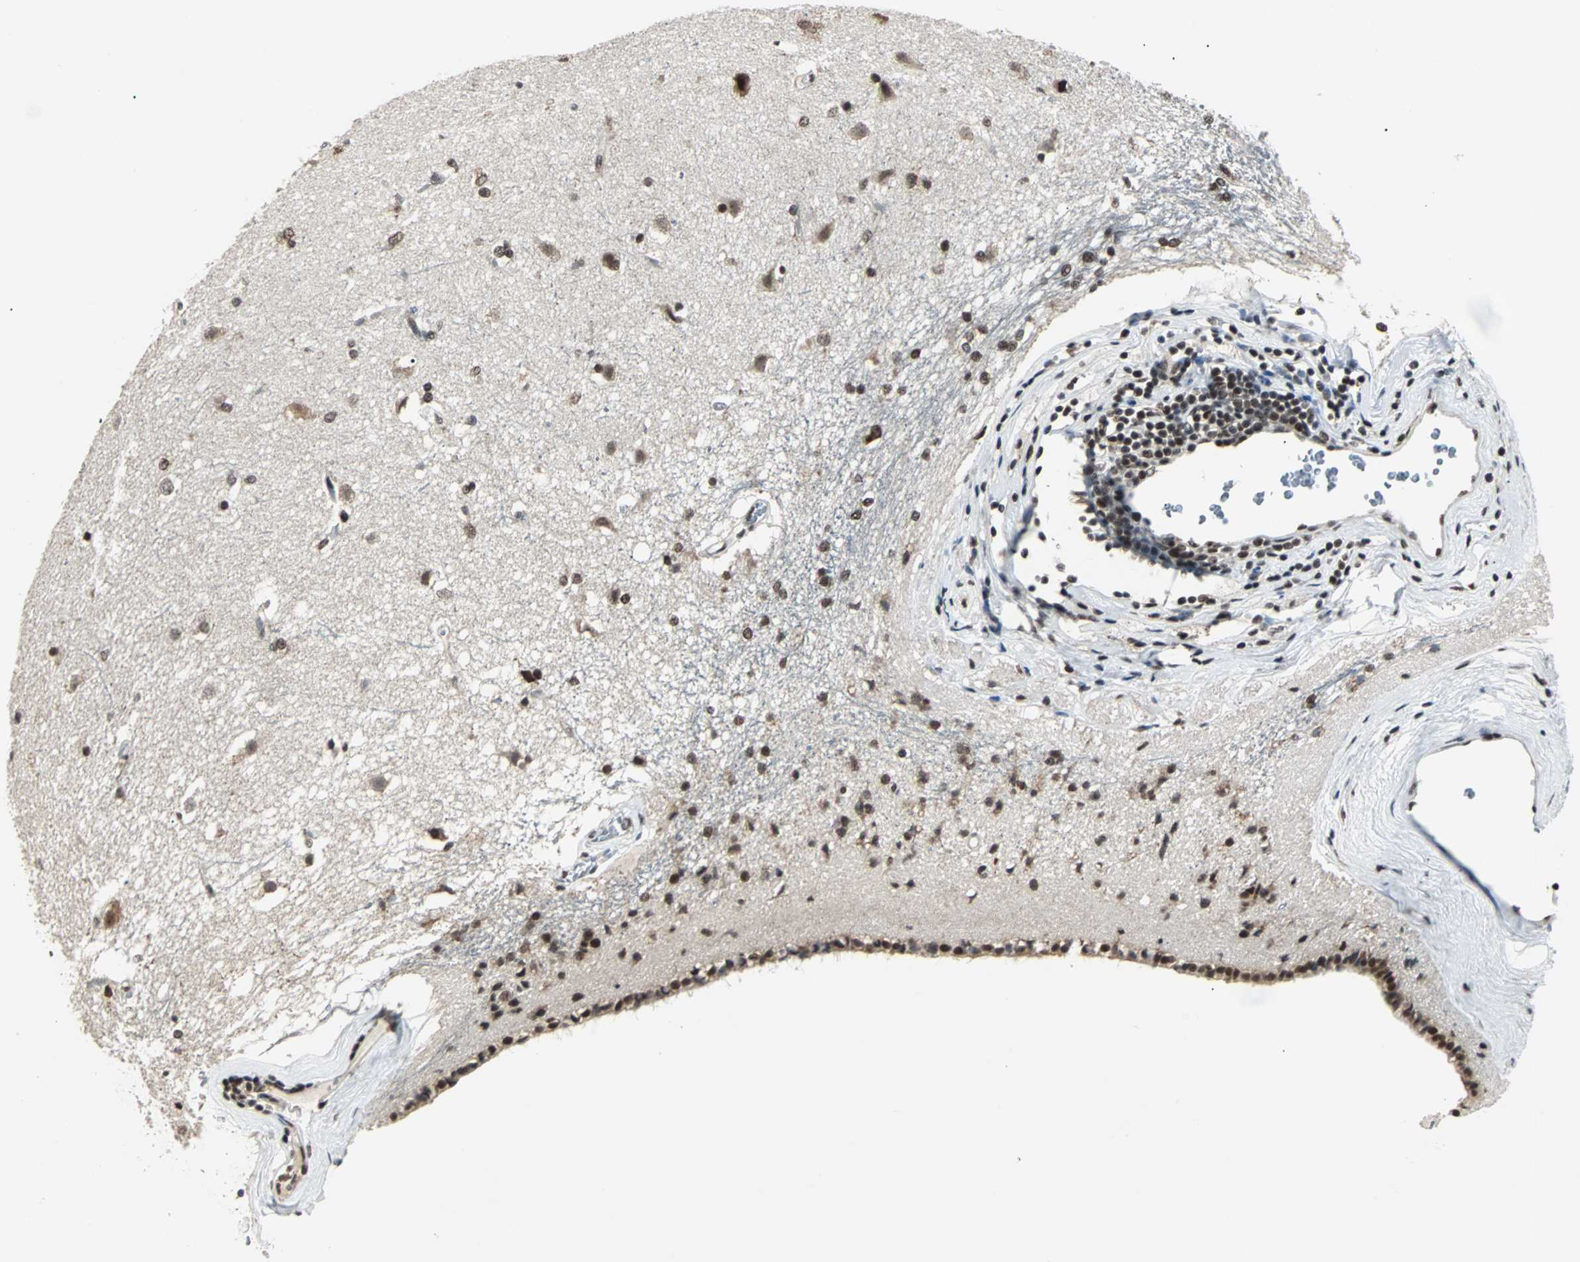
{"staining": {"intensity": "moderate", "quantity": ">75%", "location": "nuclear"}, "tissue": "caudate", "cell_type": "Glial cells", "image_type": "normal", "snomed": [{"axis": "morphology", "description": "Normal tissue, NOS"}, {"axis": "topography", "description": "Lateral ventricle wall"}], "caption": "Approximately >75% of glial cells in unremarkable human caudate exhibit moderate nuclear protein expression as visualized by brown immunohistochemical staining.", "gene": "TERF2IP", "patient": {"sex": "female", "age": 19}}